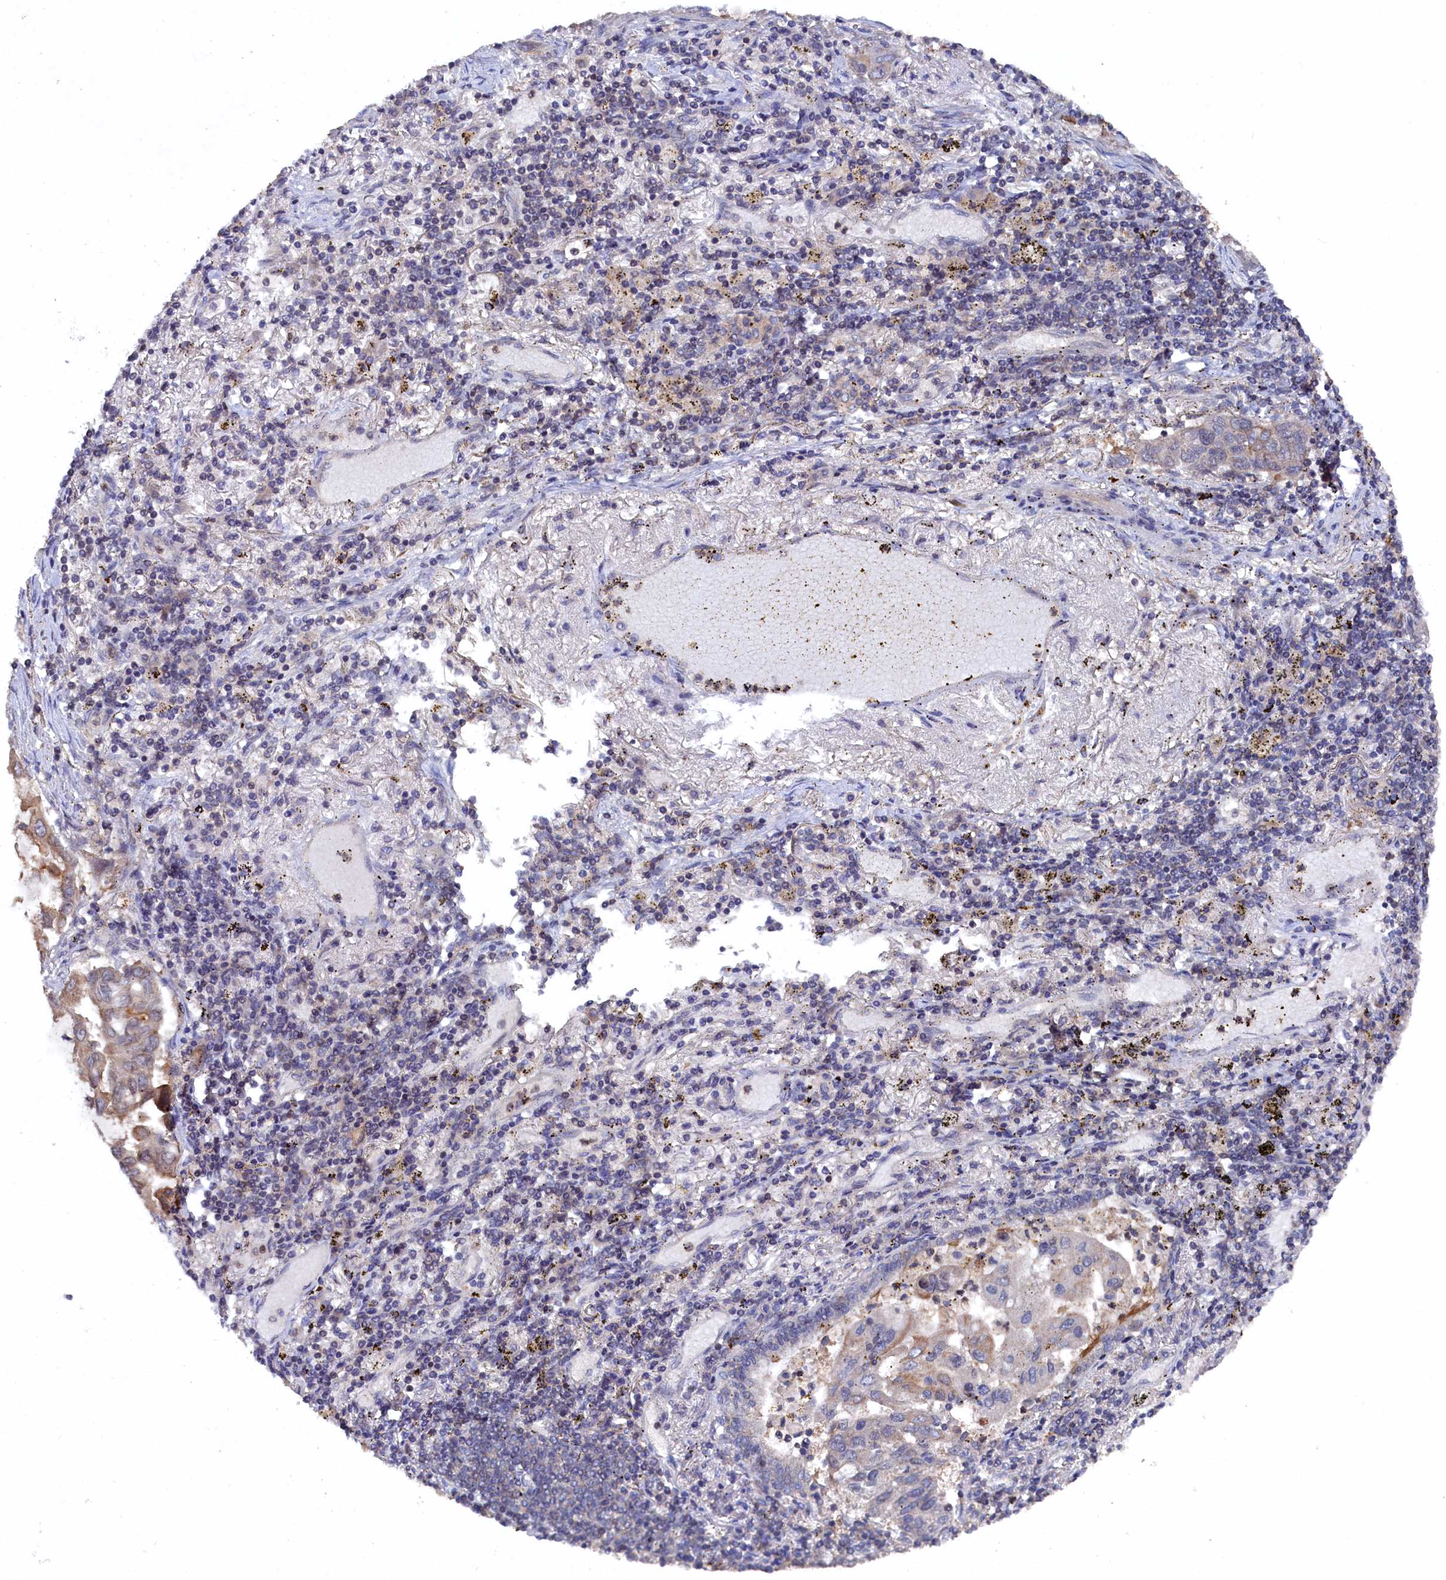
{"staining": {"intensity": "moderate", "quantity": "25%-75%", "location": "cytoplasmic/membranous"}, "tissue": "lung cancer", "cell_type": "Tumor cells", "image_type": "cancer", "snomed": [{"axis": "morphology", "description": "Adenocarcinoma, NOS"}, {"axis": "topography", "description": "Lung"}], "caption": "Human lung cancer stained with a protein marker shows moderate staining in tumor cells.", "gene": "TMC5", "patient": {"sex": "male", "age": 64}}